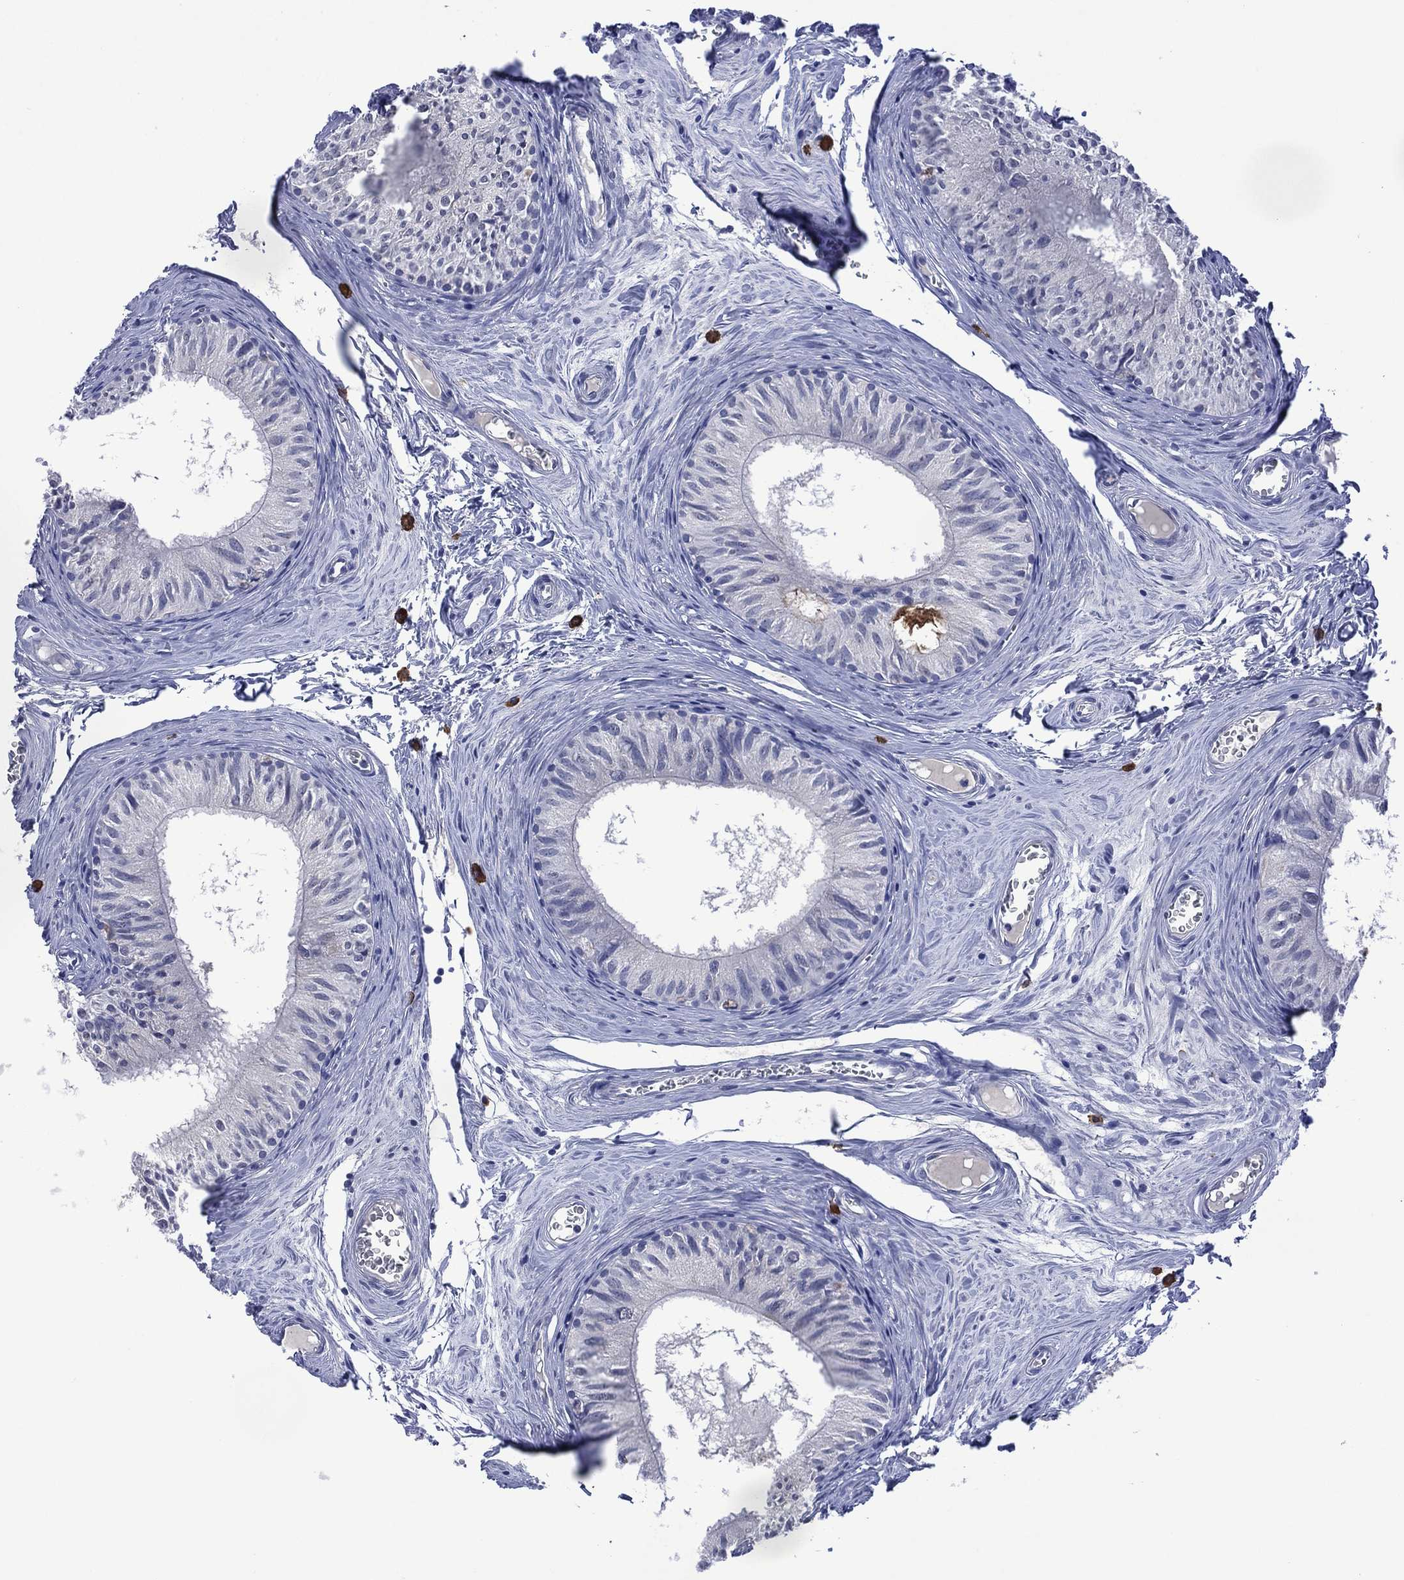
{"staining": {"intensity": "negative", "quantity": "none", "location": "none"}, "tissue": "epididymis", "cell_type": "Glandular cells", "image_type": "normal", "snomed": [{"axis": "morphology", "description": "Normal tissue, NOS"}, {"axis": "topography", "description": "Epididymis"}], "caption": "The IHC photomicrograph has no significant expression in glandular cells of epididymis.", "gene": "ASB10", "patient": {"sex": "male", "age": 52}}